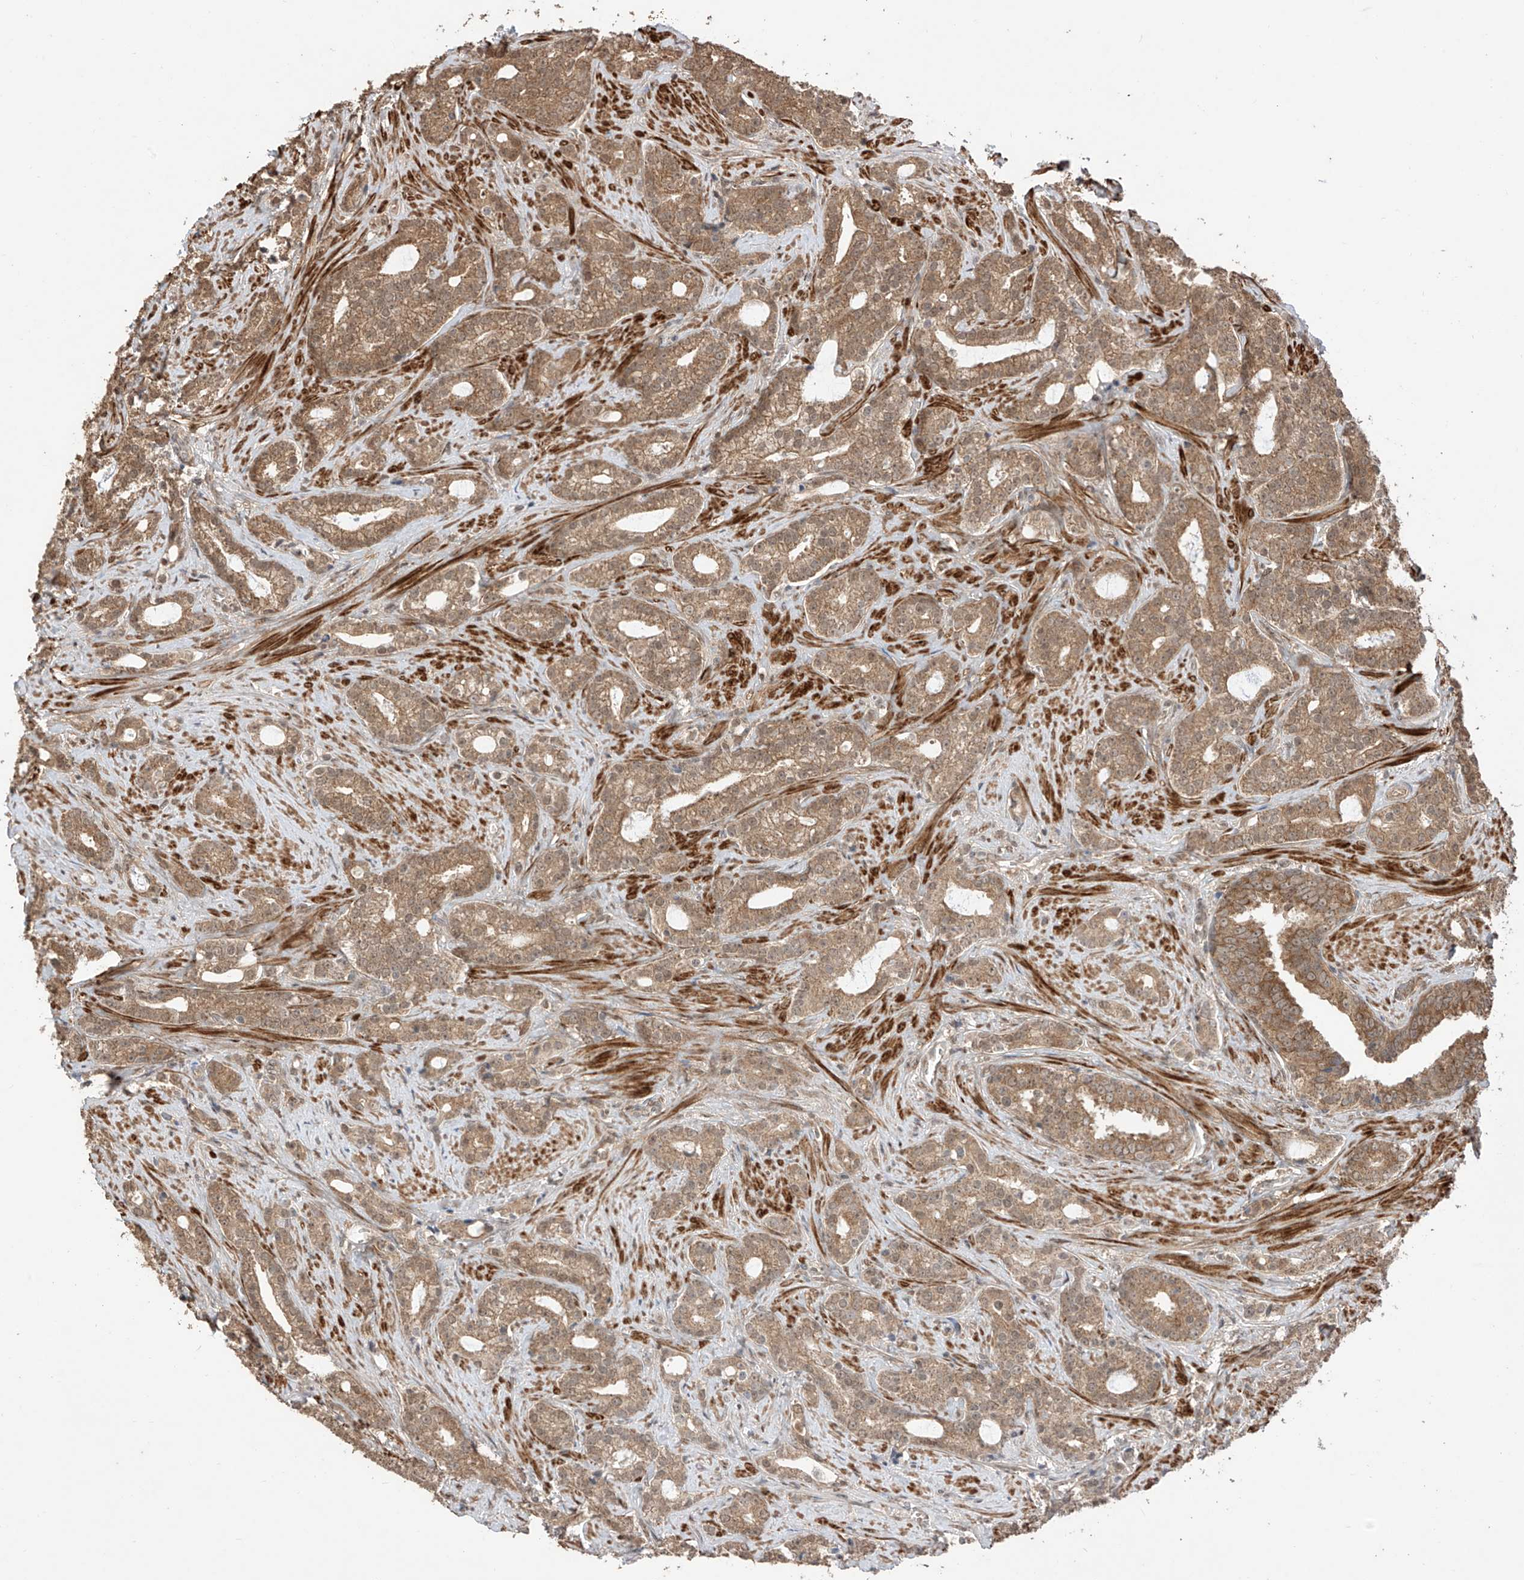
{"staining": {"intensity": "moderate", "quantity": ">75%", "location": "cytoplasmic/membranous,nuclear"}, "tissue": "prostate cancer", "cell_type": "Tumor cells", "image_type": "cancer", "snomed": [{"axis": "morphology", "description": "Adenocarcinoma, High grade"}, {"axis": "topography", "description": "Prostate and seminal vesicle, NOS"}], "caption": "High-grade adenocarcinoma (prostate) tissue exhibits moderate cytoplasmic/membranous and nuclear staining in approximately >75% of tumor cells, visualized by immunohistochemistry.", "gene": "LATS1", "patient": {"sex": "male", "age": 67}}